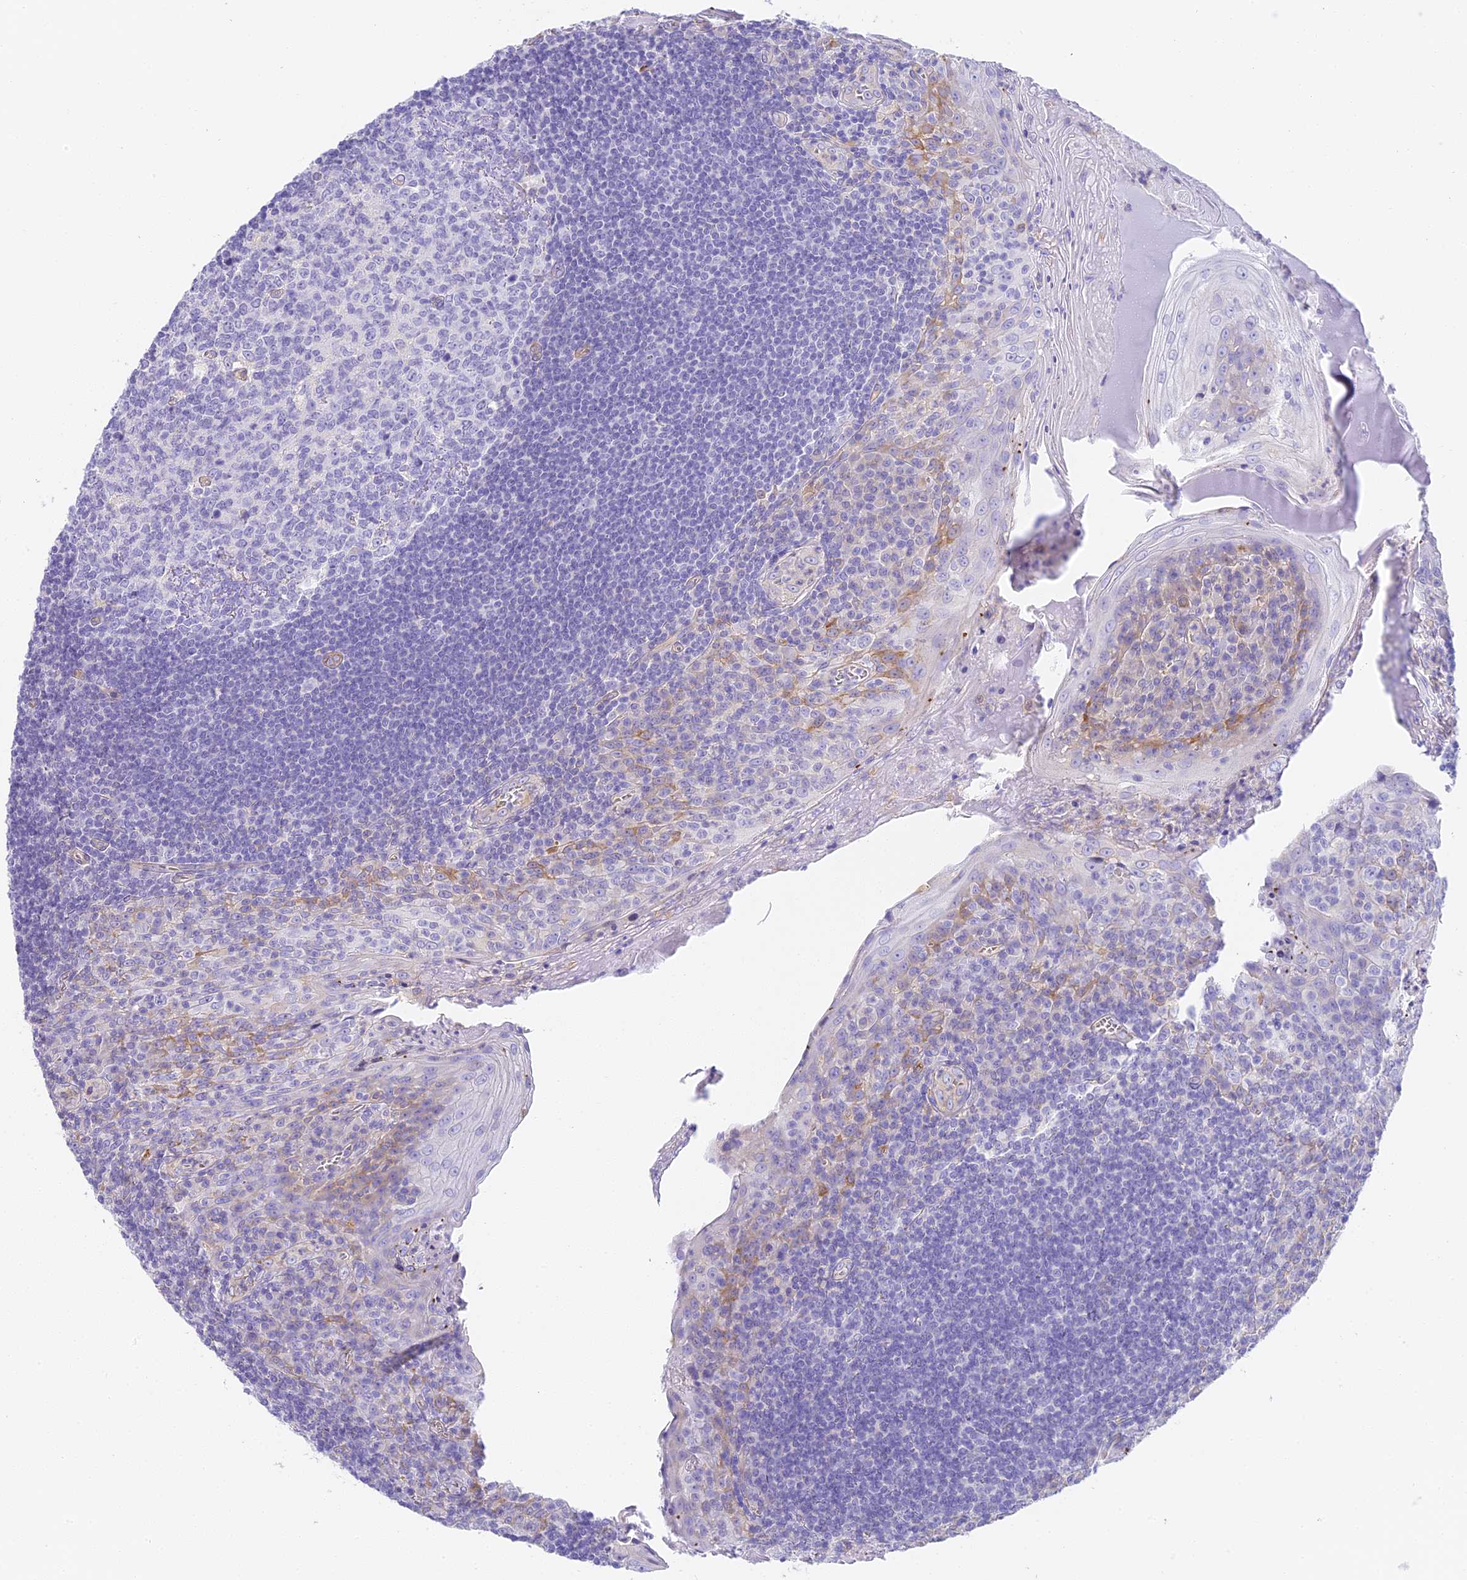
{"staining": {"intensity": "negative", "quantity": "none", "location": "none"}, "tissue": "tonsil", "cell_type": "Germinal center cells", "image_type": "normal", "snomed": [{"axis": "morphology", "description": "Normal tissue, NOS"}, {"axis": "topography", "description": "Tonsil"}], "caption": "High magnification brightfield microscopy of normal tonsil stained with DAB (3,3'-diaminobenzidine) (brown) and counterstained with hematoxylin (blue): germinal center cells show no significant positivity.", "gene": "HOMER3", "patient": {"sex": "male", "age": 27}}